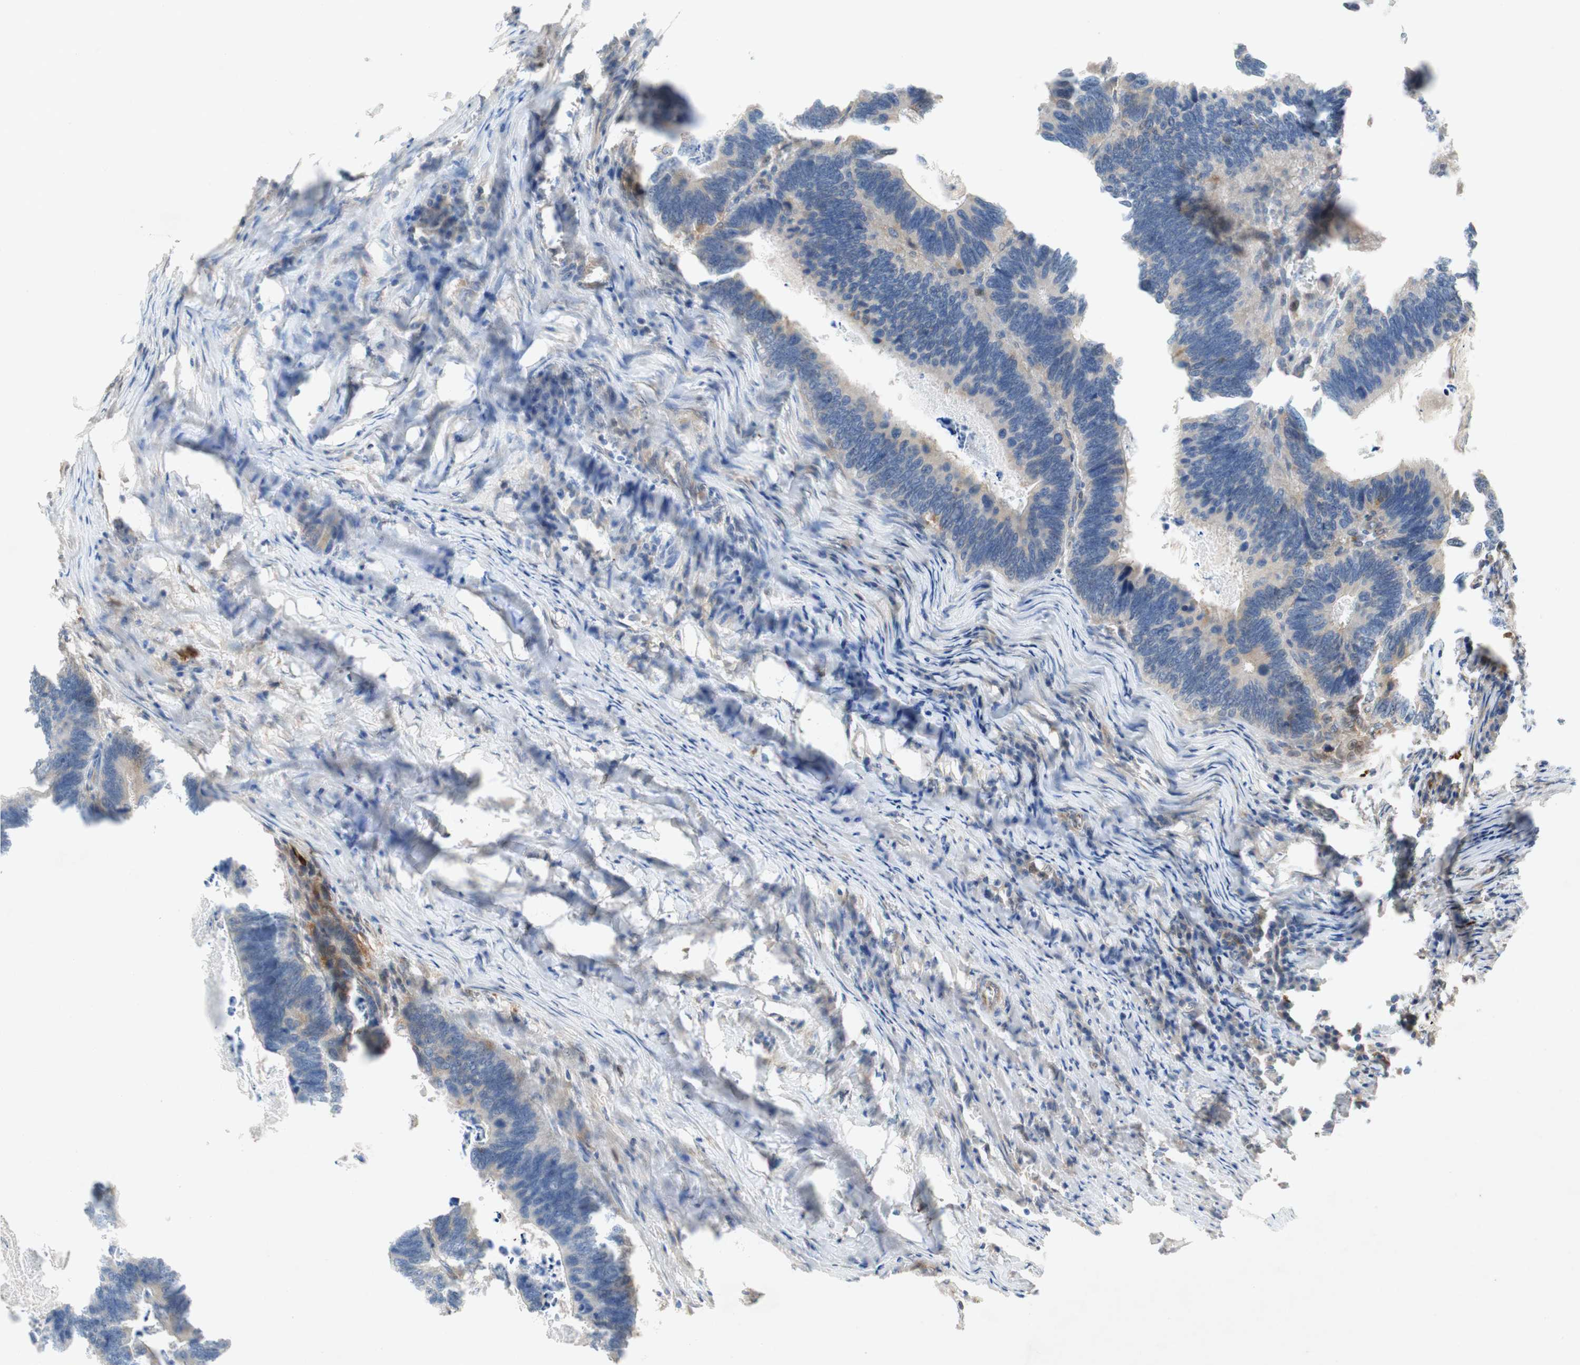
{"staining": {"intensity": "weak", "quantity": "<25%", "location": "cytoplasmic/membranous"}, "tissue": "colorectal cancer", "cell_type": "Tumor cells", "image_type": "cancer", "snomed": [{"axis": "morphology", "description": "Adenocarcinoma, NOS"}, {"axis": "topography", "description": "Colon"}], "caption": "Tumor cells are negative for brown protein staining in adenocarcinoma (colorectal).", "gene": "RELB", "patient": {"sex": "male", "age": 72}}